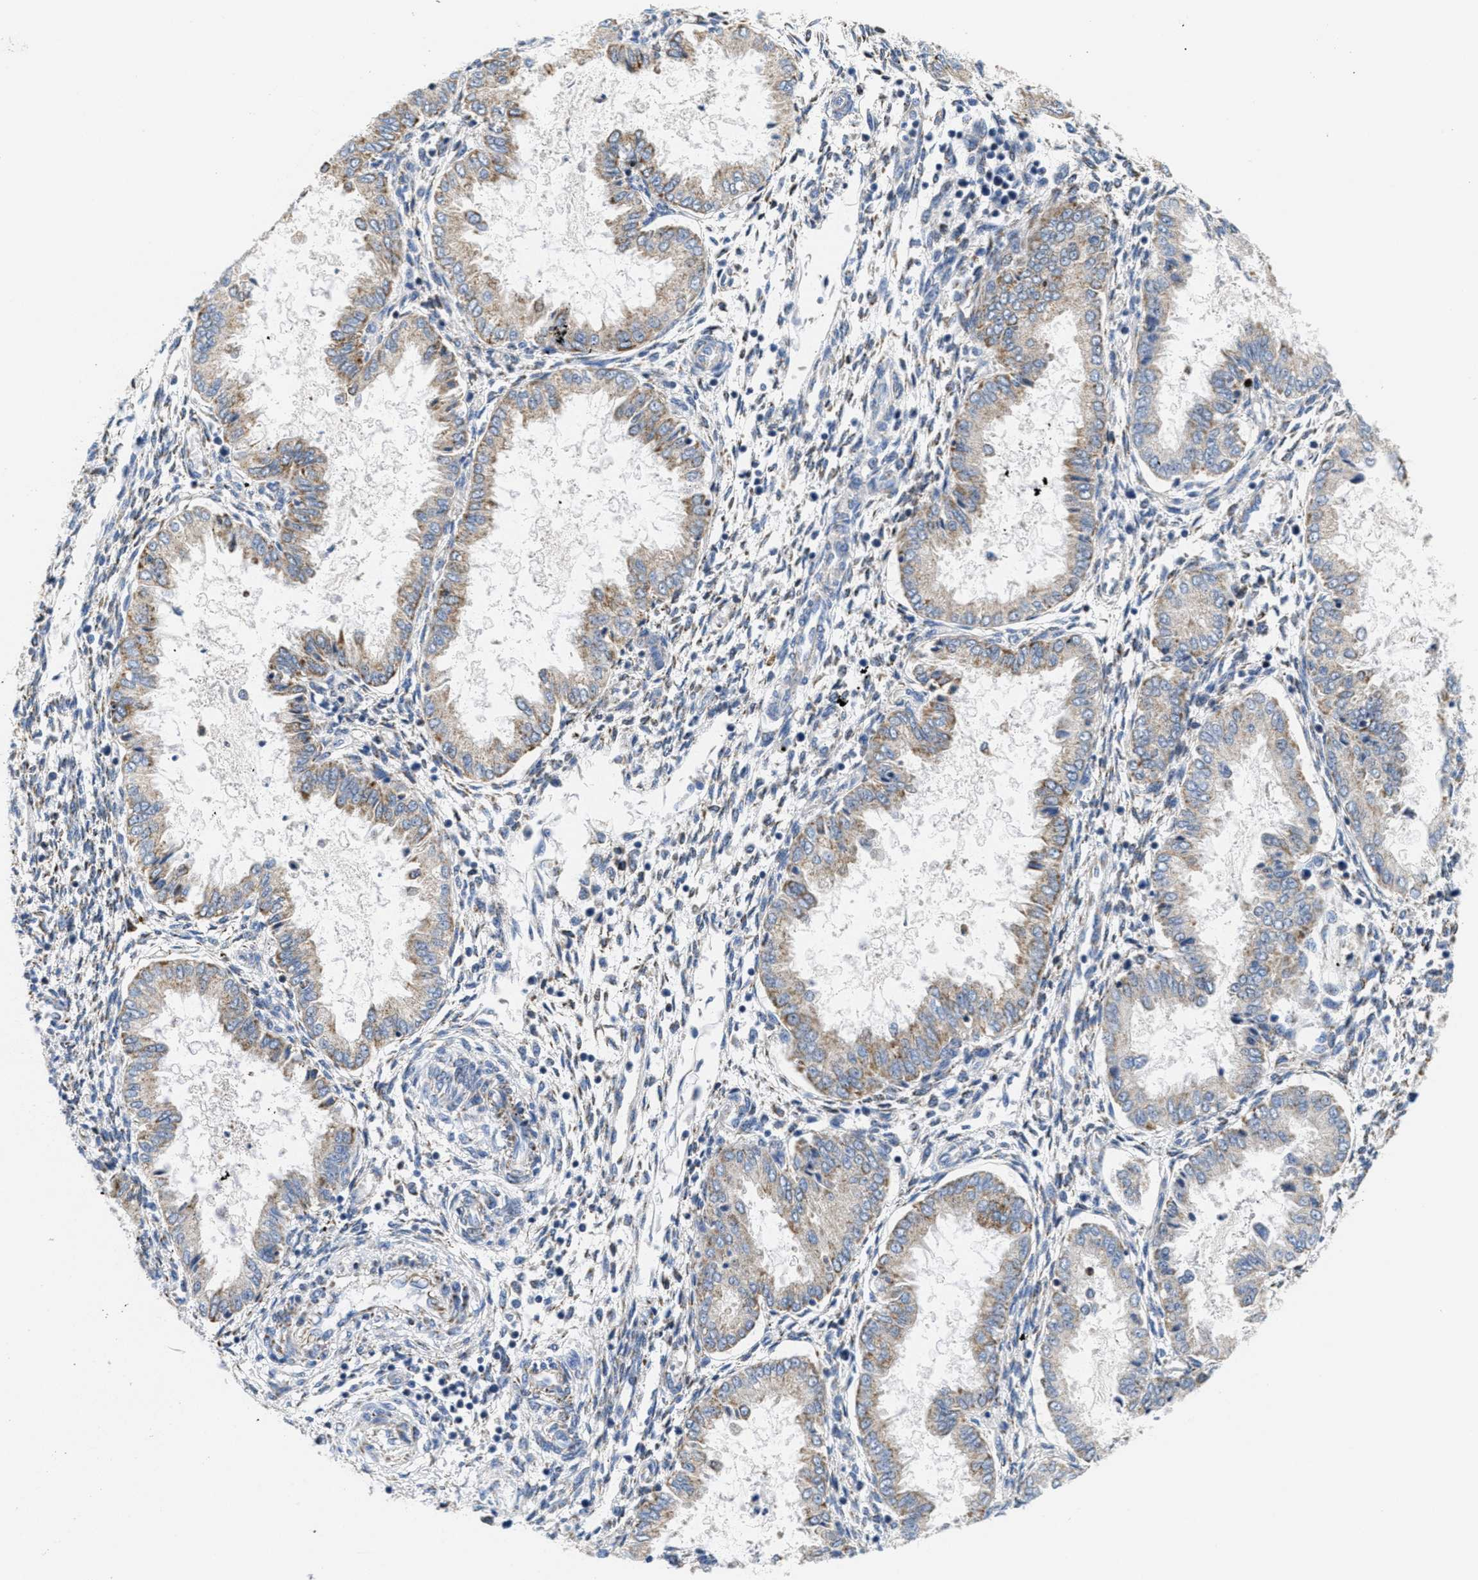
{"staining": {"intensity": "weak", "quantity": "25%-75%", "location": "cytoplasmic/membranous"}, "tissue": "endometrium", "cell_type": "Cells in endometrial stroma", "image_type": "normal", "snomed": [{"axis": "morphology", "description": "Normal tissue, NOS"}, {"axis": "topography", "description": "Endometrium"}], "caption": "High-magnification brightfield microscopy of benign endometrium stained with DAB (brown) and counterstained with hematoxylin (blue). cells in endometrial stroma exhibit weak cytoplasmic/membranous expression is identified in about25%-75% of cells.", "gene": "KCNJ5", "patient": {"sex": "female", "age": 33}}